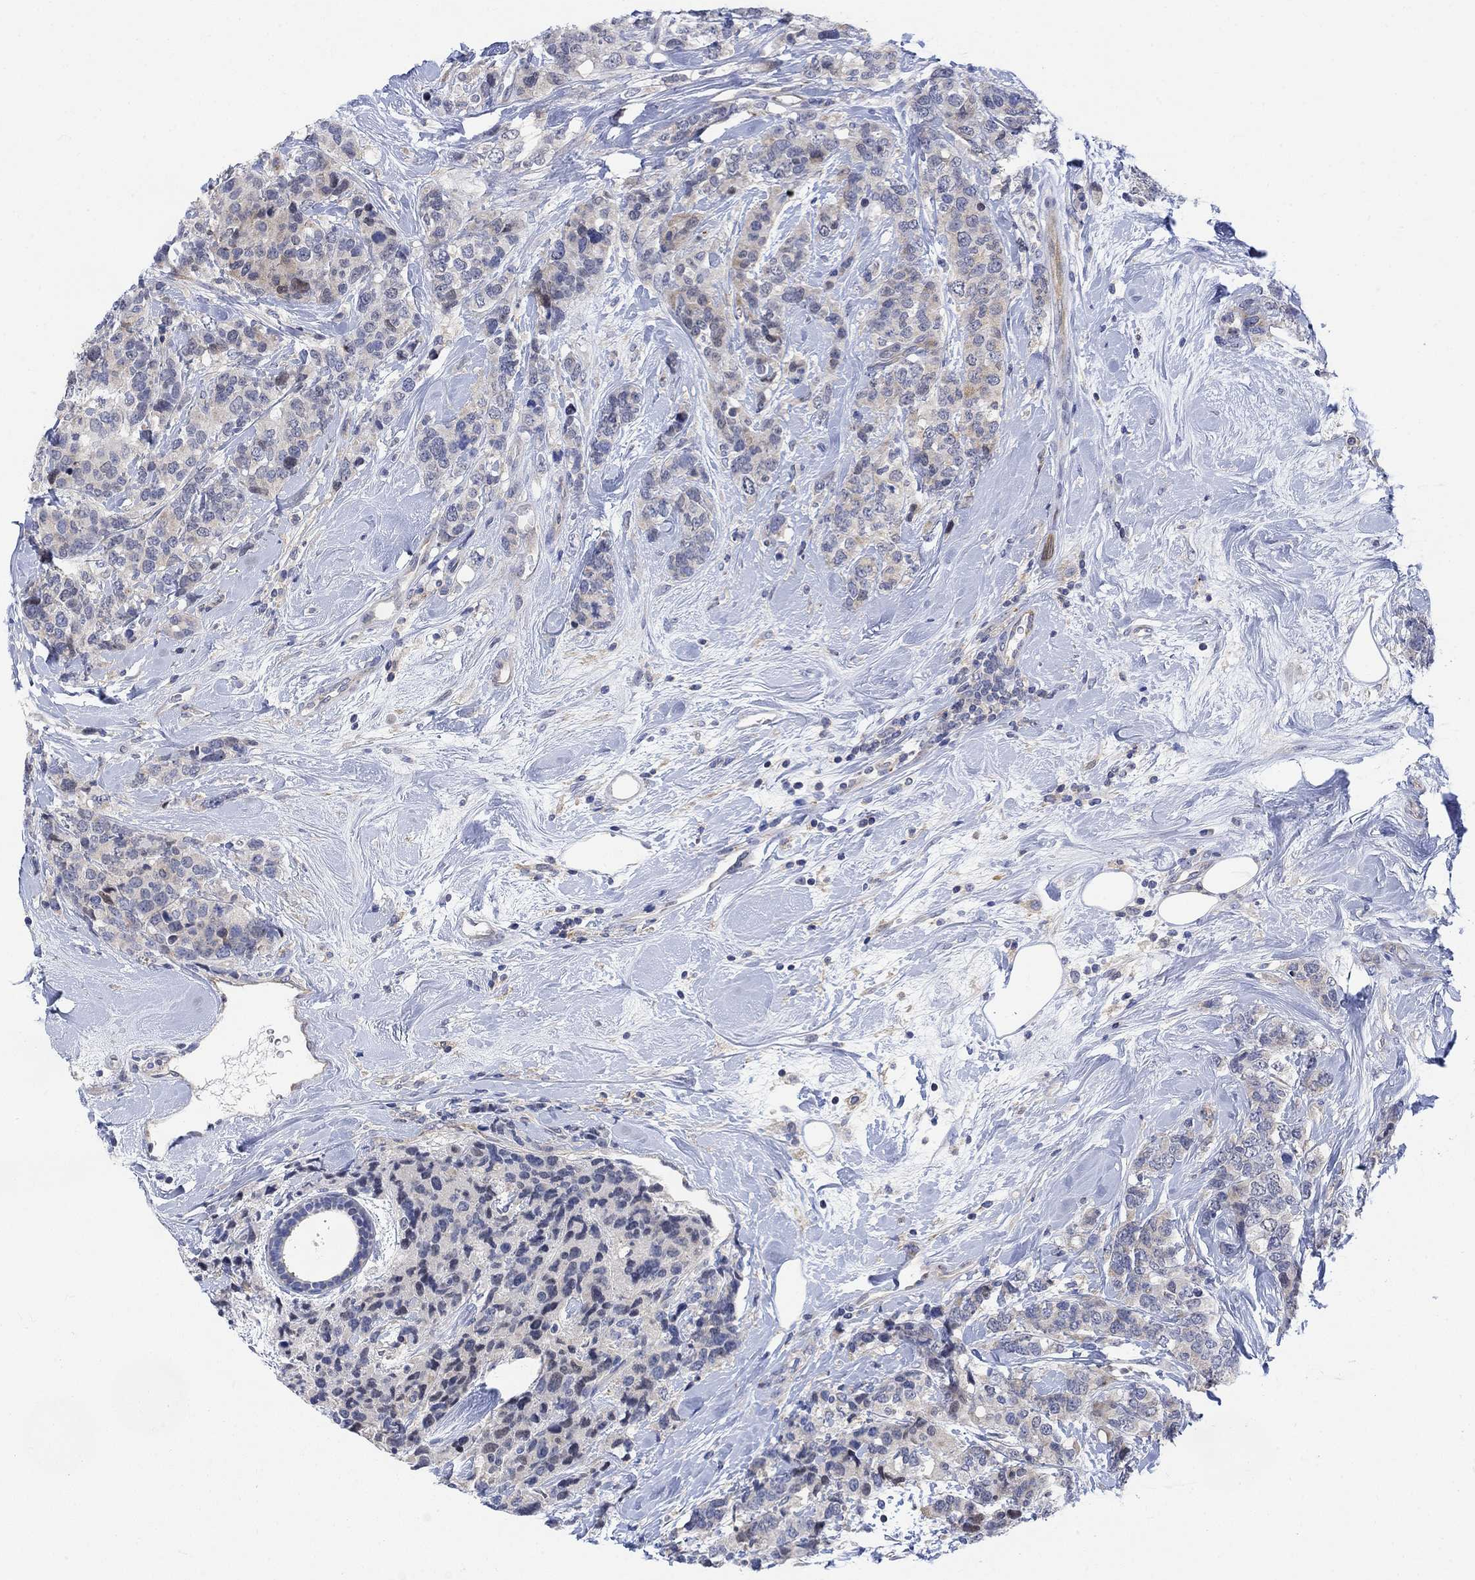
{"staining": {"intensity": "weak", "quantity": "25%-75%", "location": "cytoplasmic/membranous"}, "tissue": "breast cancer", "cell_type": "Tumor cells", "image_type": "cancer", "snomed": [{"axis": "morphology", "description": "Lobular carcinoma"}, {"axis": "topography", "description": "Breast"}], "caption": "Human breast lobular carcinoma stained with a protein marker reveals weak staining in tumor cells.", "gene": "ARSK", "patient": {"sex": "female", "age": 59}}